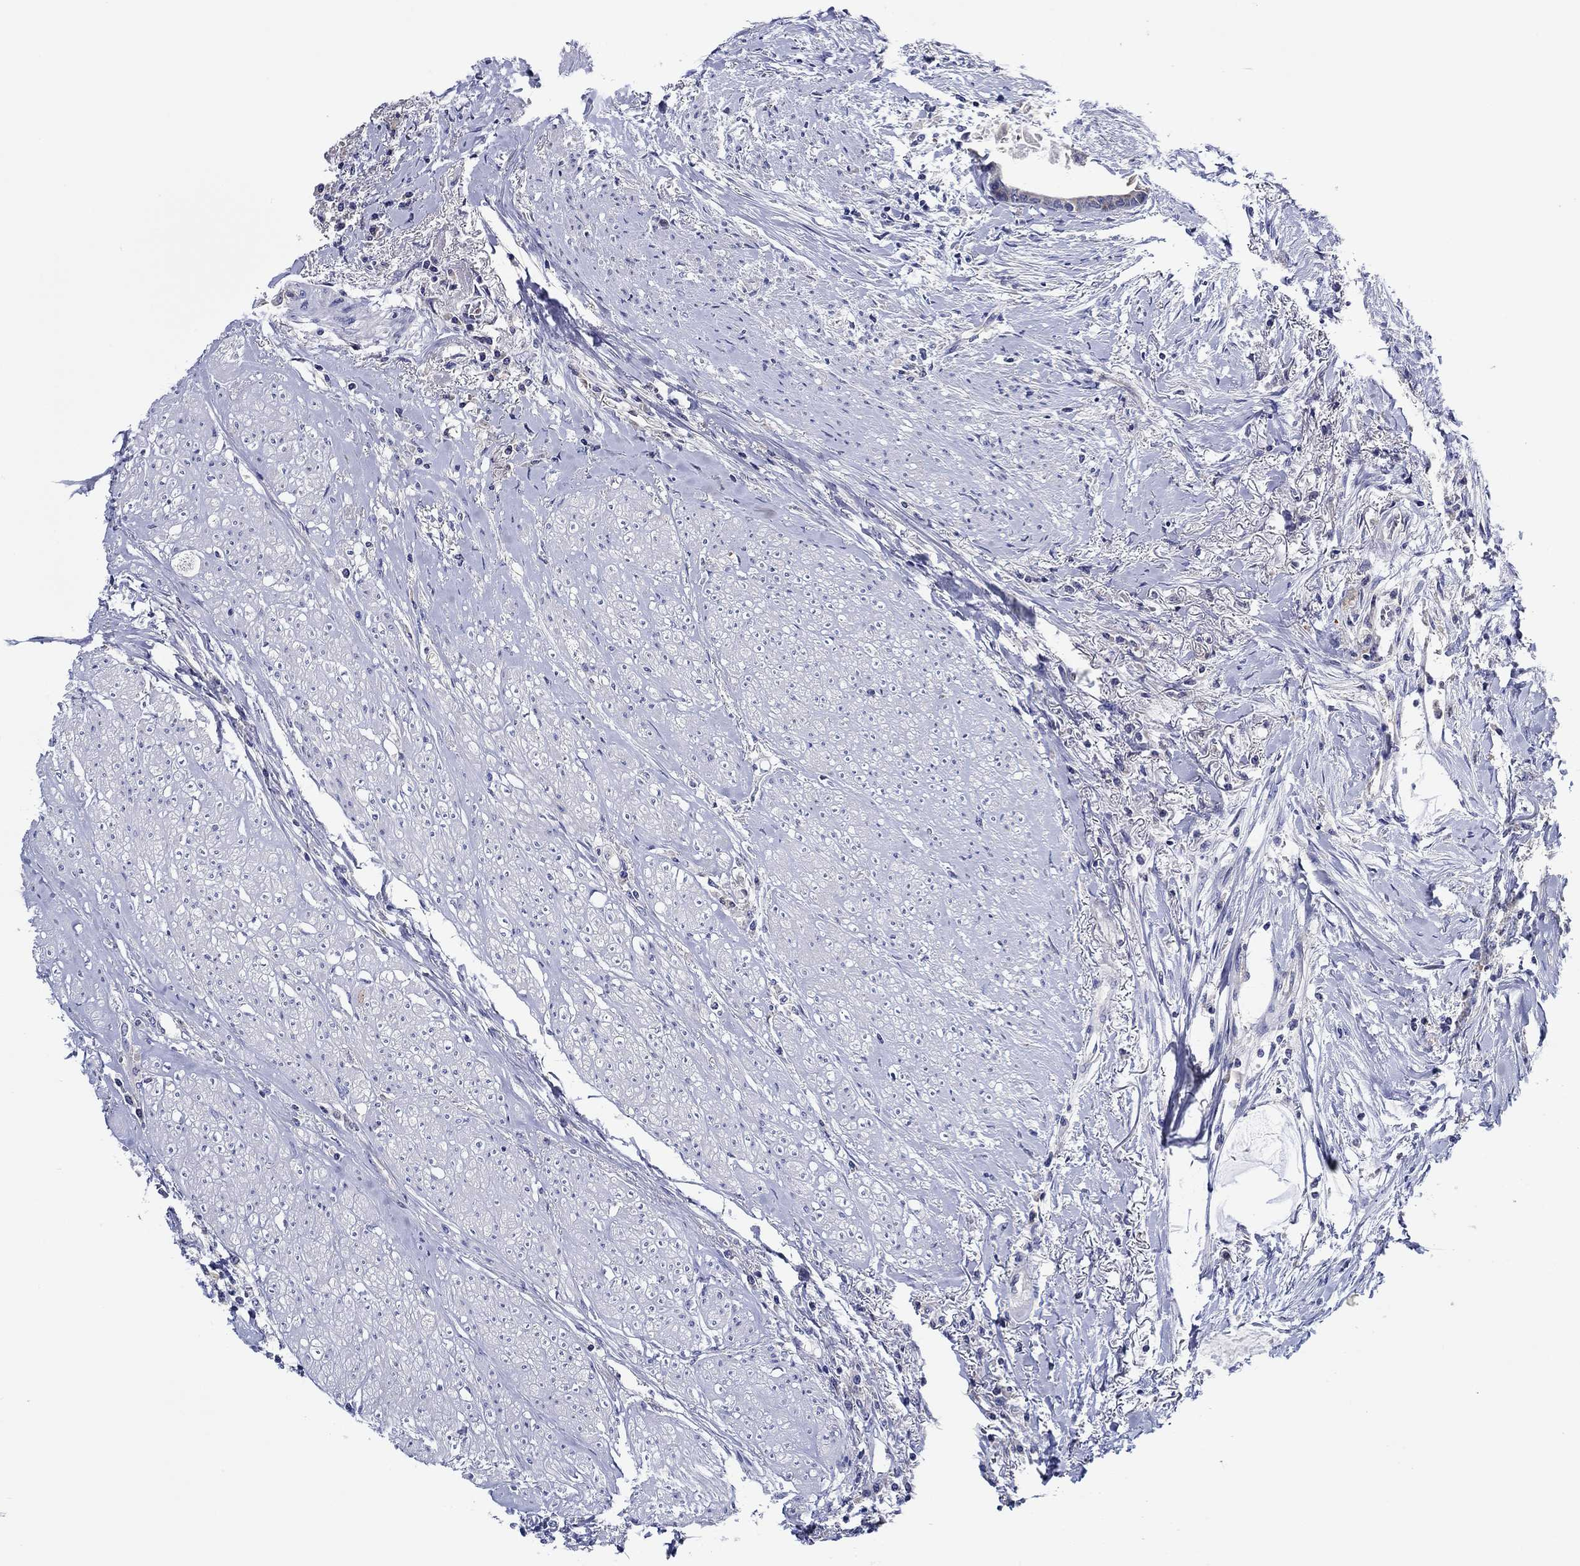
{"staining": {"intensity": "negative", "quantity": "none", "location": "none"}, "tissue": "colorectal cancer", "cell_type": "Tumor cells", "image_type": "cancer", "snomed": [{"axis": "morphology", "description": "Adenocarcinoma, NOS"}, {"axis": "topography", "description": "Rectum"}], "caption": "This is a micrograph of immunohistochemistry (IHC) staining of adenocarcinoma (colorectal), which shows no positivity in tumor cells.", "gene": "CFAP61", "patient": {"sex": "male", "age": 59}}